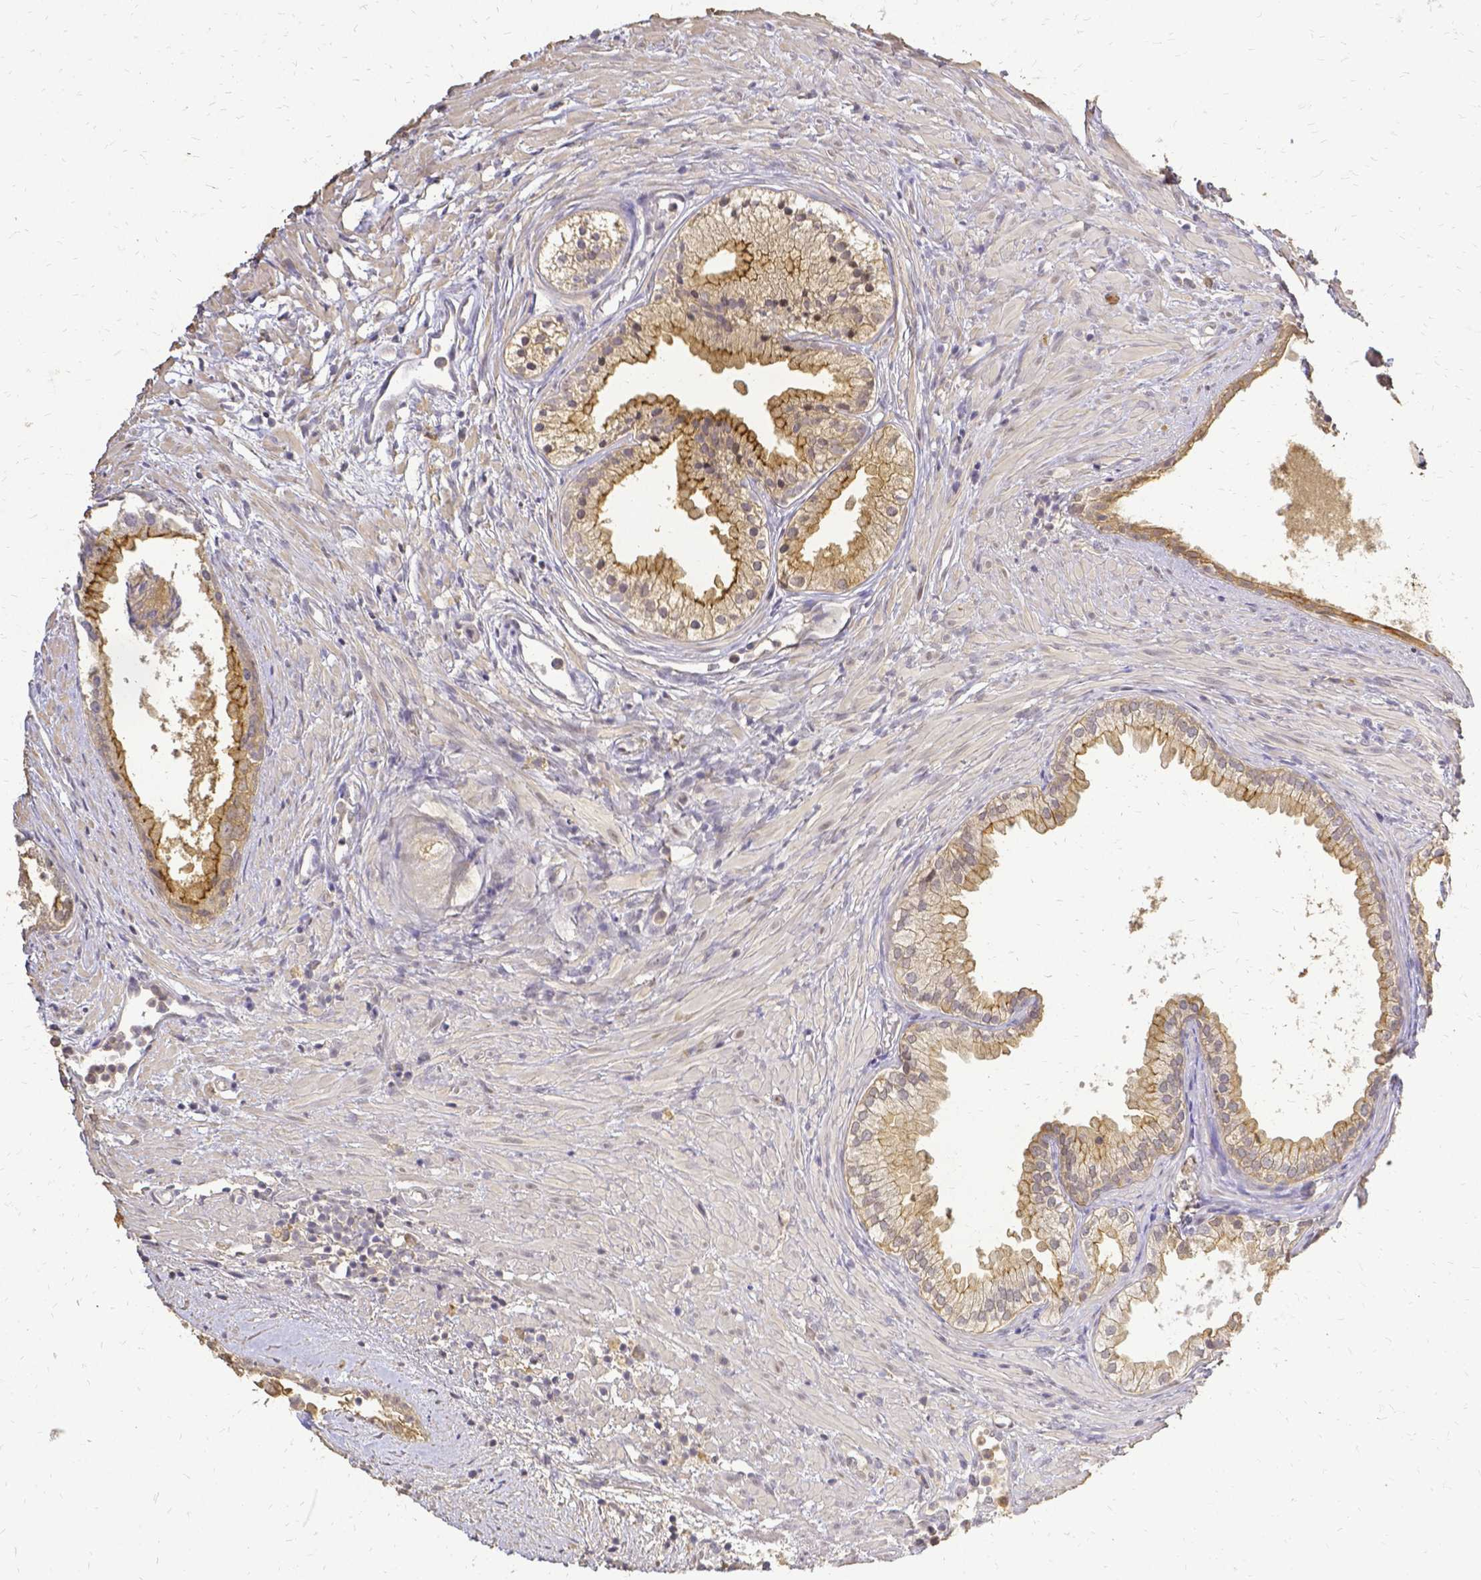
{"staining": {"intensity": "moderate", "quantity": "25%-75%", "location": "cytoplasmic/membranous"}, "tissue": "prostate cancer", "cell_type": "Tumor cells", "image_type": "cancer", "snomed": [{"axis": "morphology", "description": "Adenocarcinoma, High grade"}, {"axis": "topography", "description": "Prostate"}], "caption": "Prostate cancer (high-grade adenocarcinoma) stained with DAB (3,3'-diaminobenzidine) IHC displays medium levels of moderate cytoplasmic/membranous expression in approximately 25%-75% of tumor cells. (DAB IHC with brightfield microscopy, high magnification).", "gene": "CIB1", "patient": {"sex": "male", "age": 83}}